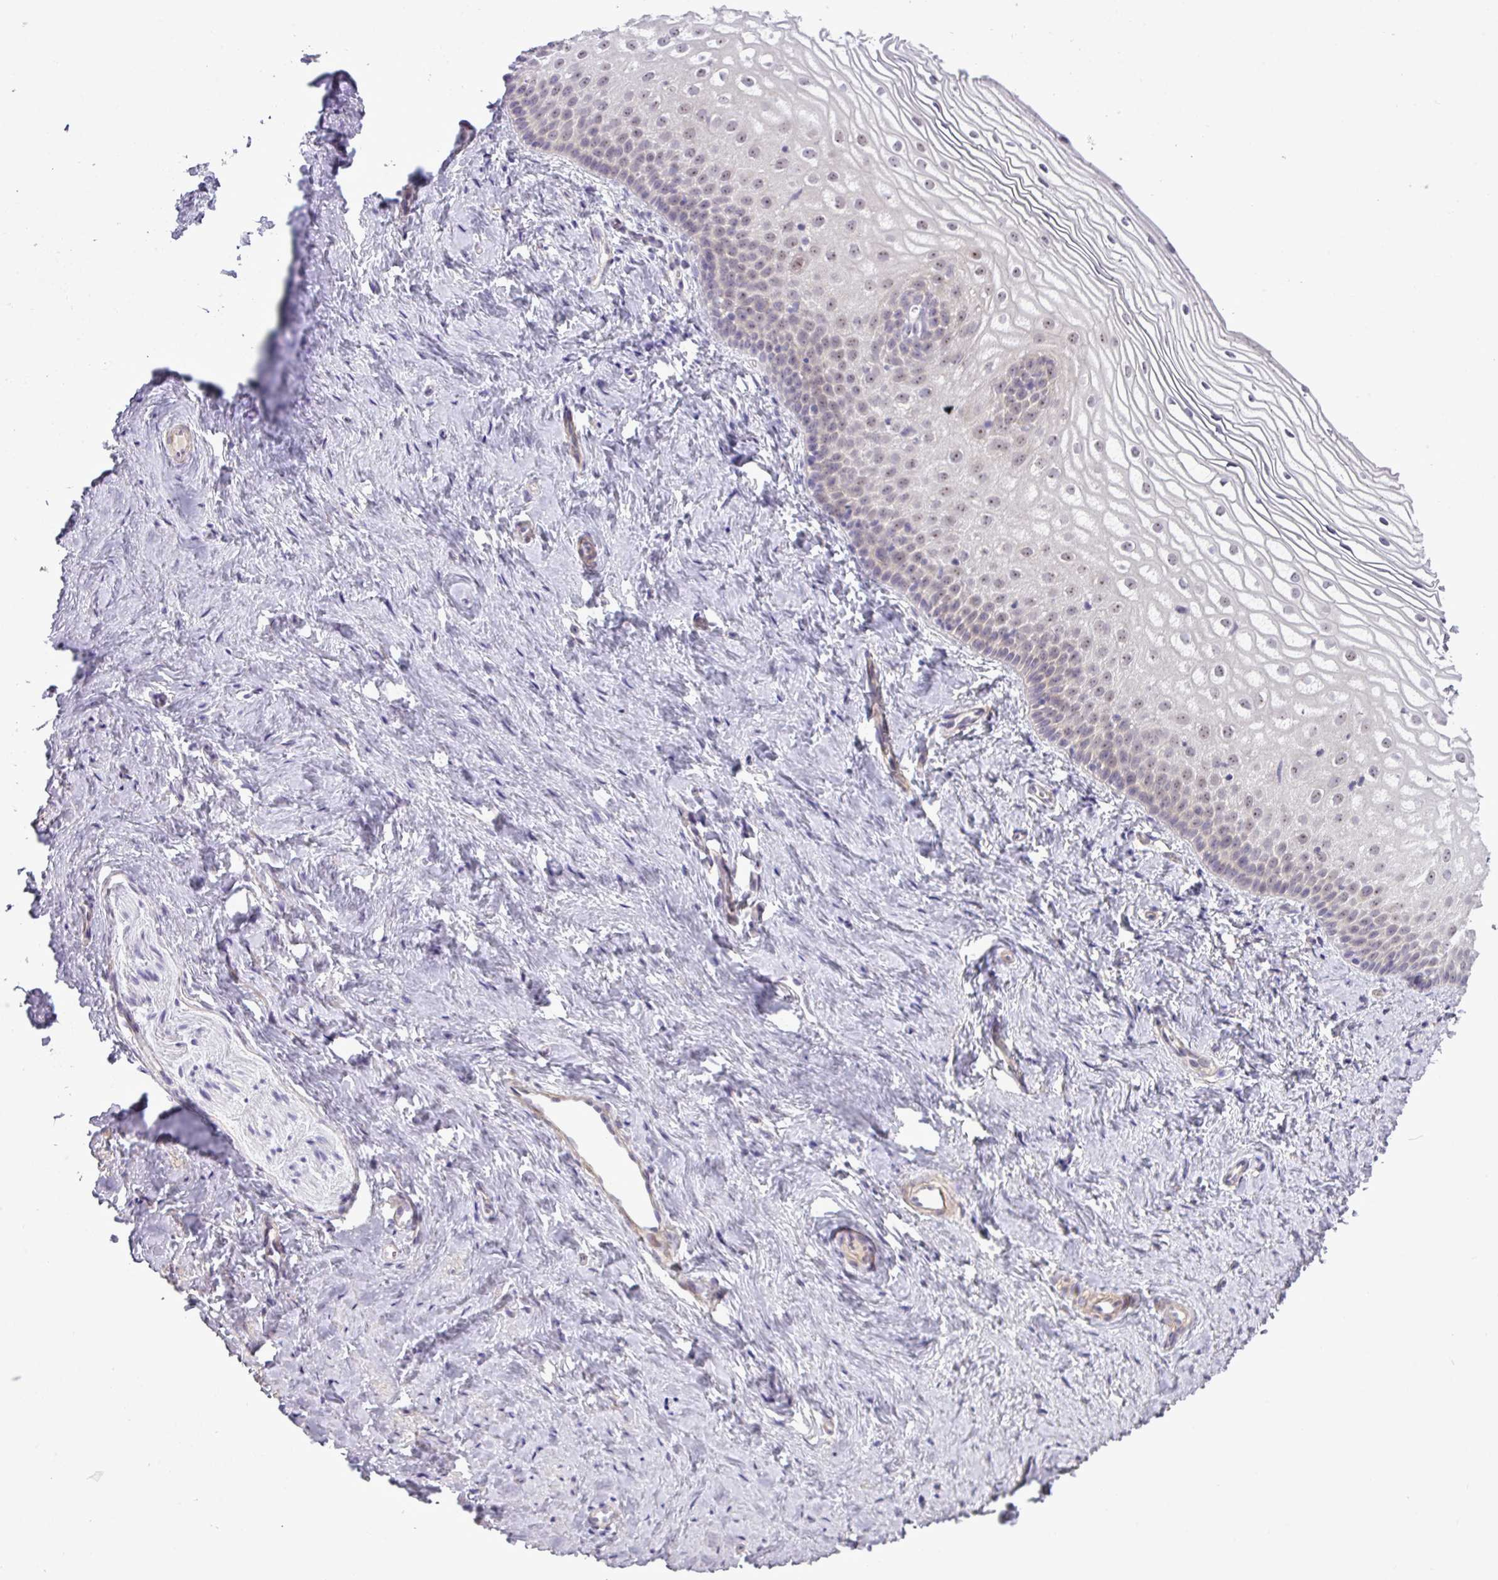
{"staining": {"intensity": "moderate", "quantity": "25%-75%", "location": "nuclear"}, "tissue": "vagina", "cell_type": "Squamous epithelial cells", "image_type": "normal", "snomed": [{"axis": "morphology", "description": "Normal tissue, NOS"}, {"axis": "topography", "description": "Vagina"}], "caption": "Immunohistochemical staining of normal human vagina shows 25%-75% levels of moderate nuclear protein positivity in approximately 25%-75% of squamous epithelial cells. (Brightfield microscopy of DAB IHC at high magnification).", "gene": "MAK16", "patient": {"sex": "female", "age": 56}}